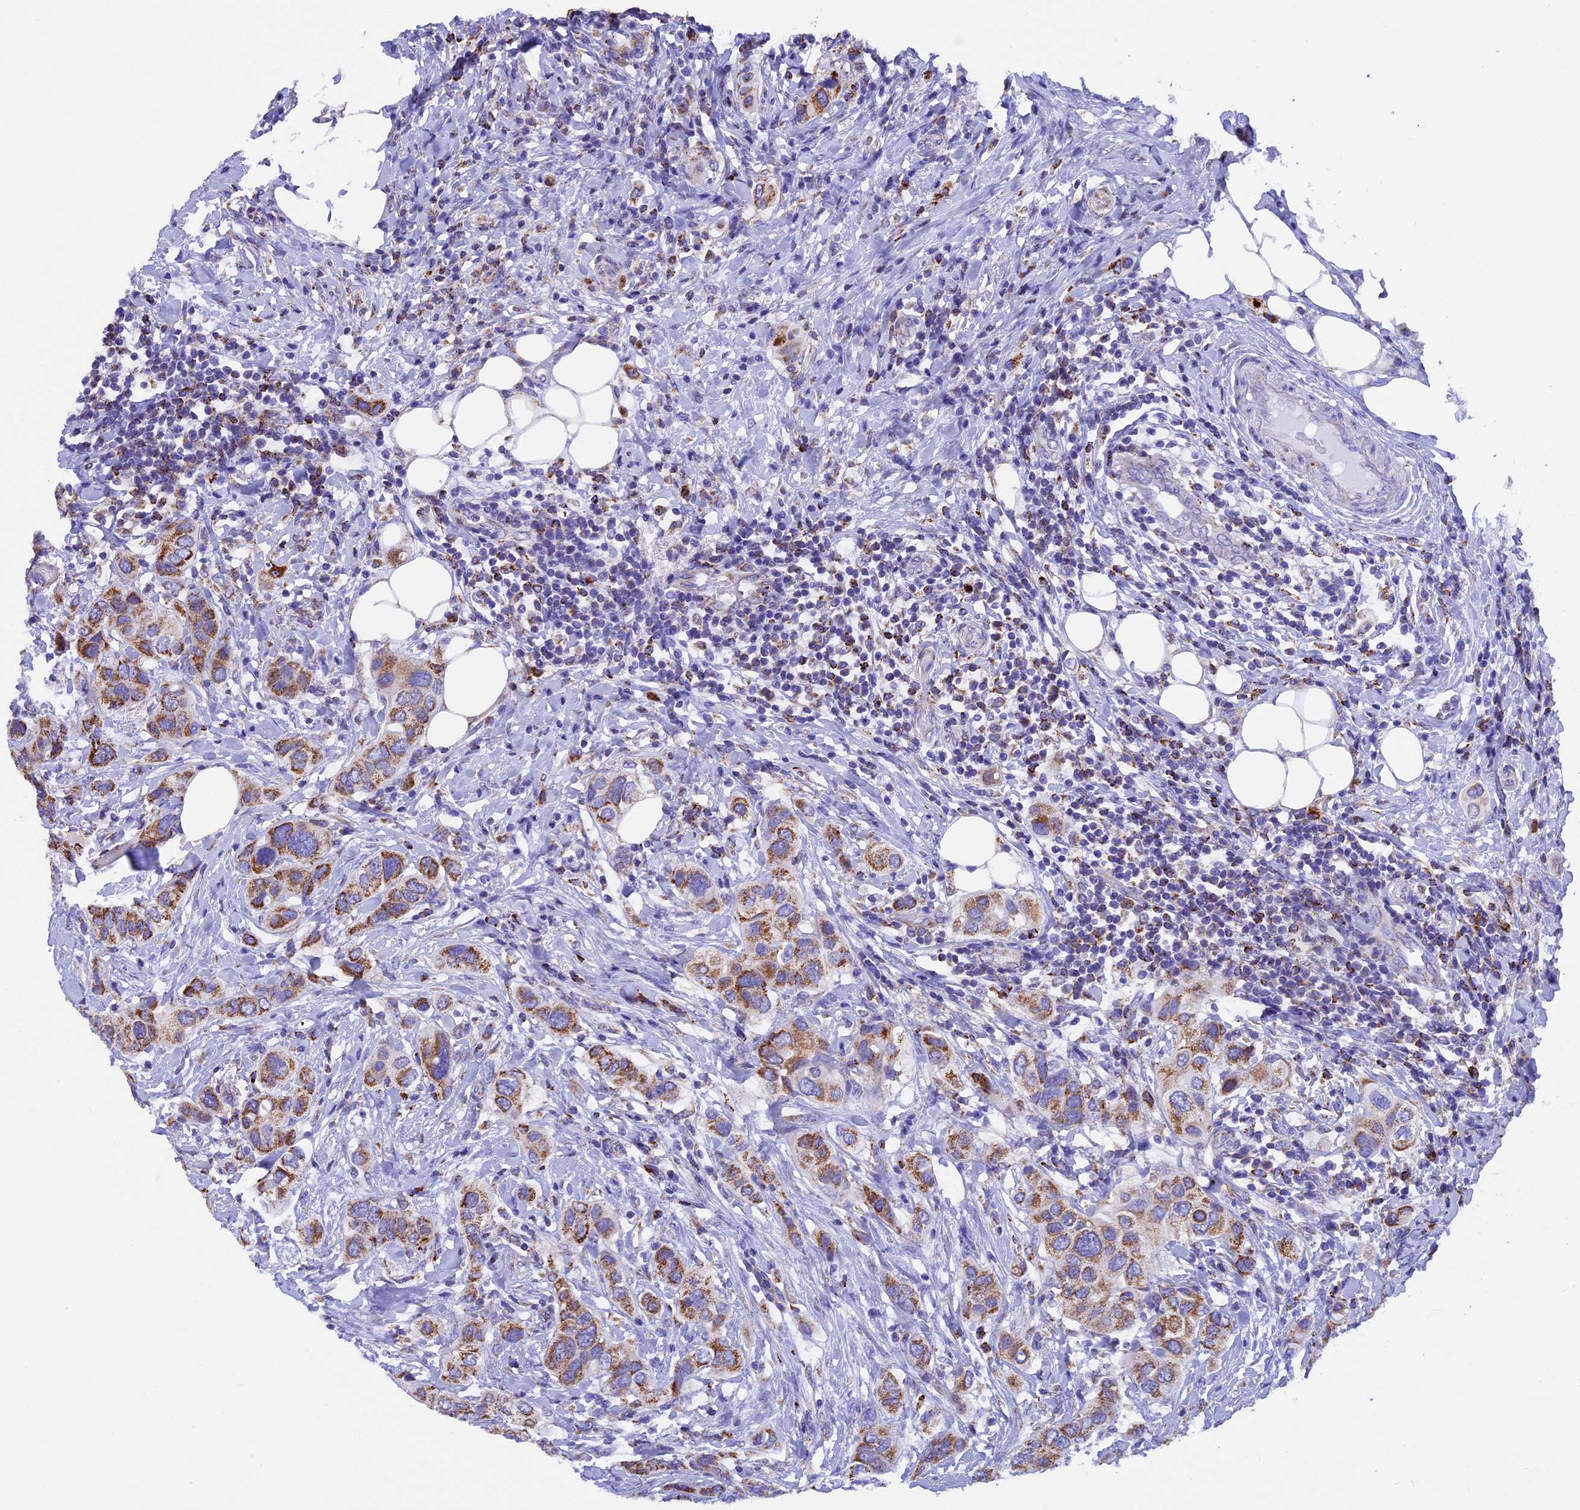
{"staining": {"intensity": "moderate", "quantity": ">75%", "location": "cytoplasmic/membranous"}, "tissue": "breast cancer", "cell_type": "Tumor cells", "image_type": "cancer", "snomed": [{"axis": "morphology", "description": "Lobular carcinoma"}, {"axis": "topography", "description": "Breast"}], "caption": "Immunohistochemistry (IHC) of lobular carcinoma (breast) exhibits medium levels of moderate cytoplasmic/membranous expression in approximately >75% of tumor cells.", "gene": "SLC8B1", "patient": {"sex": "female", "age": 51}}